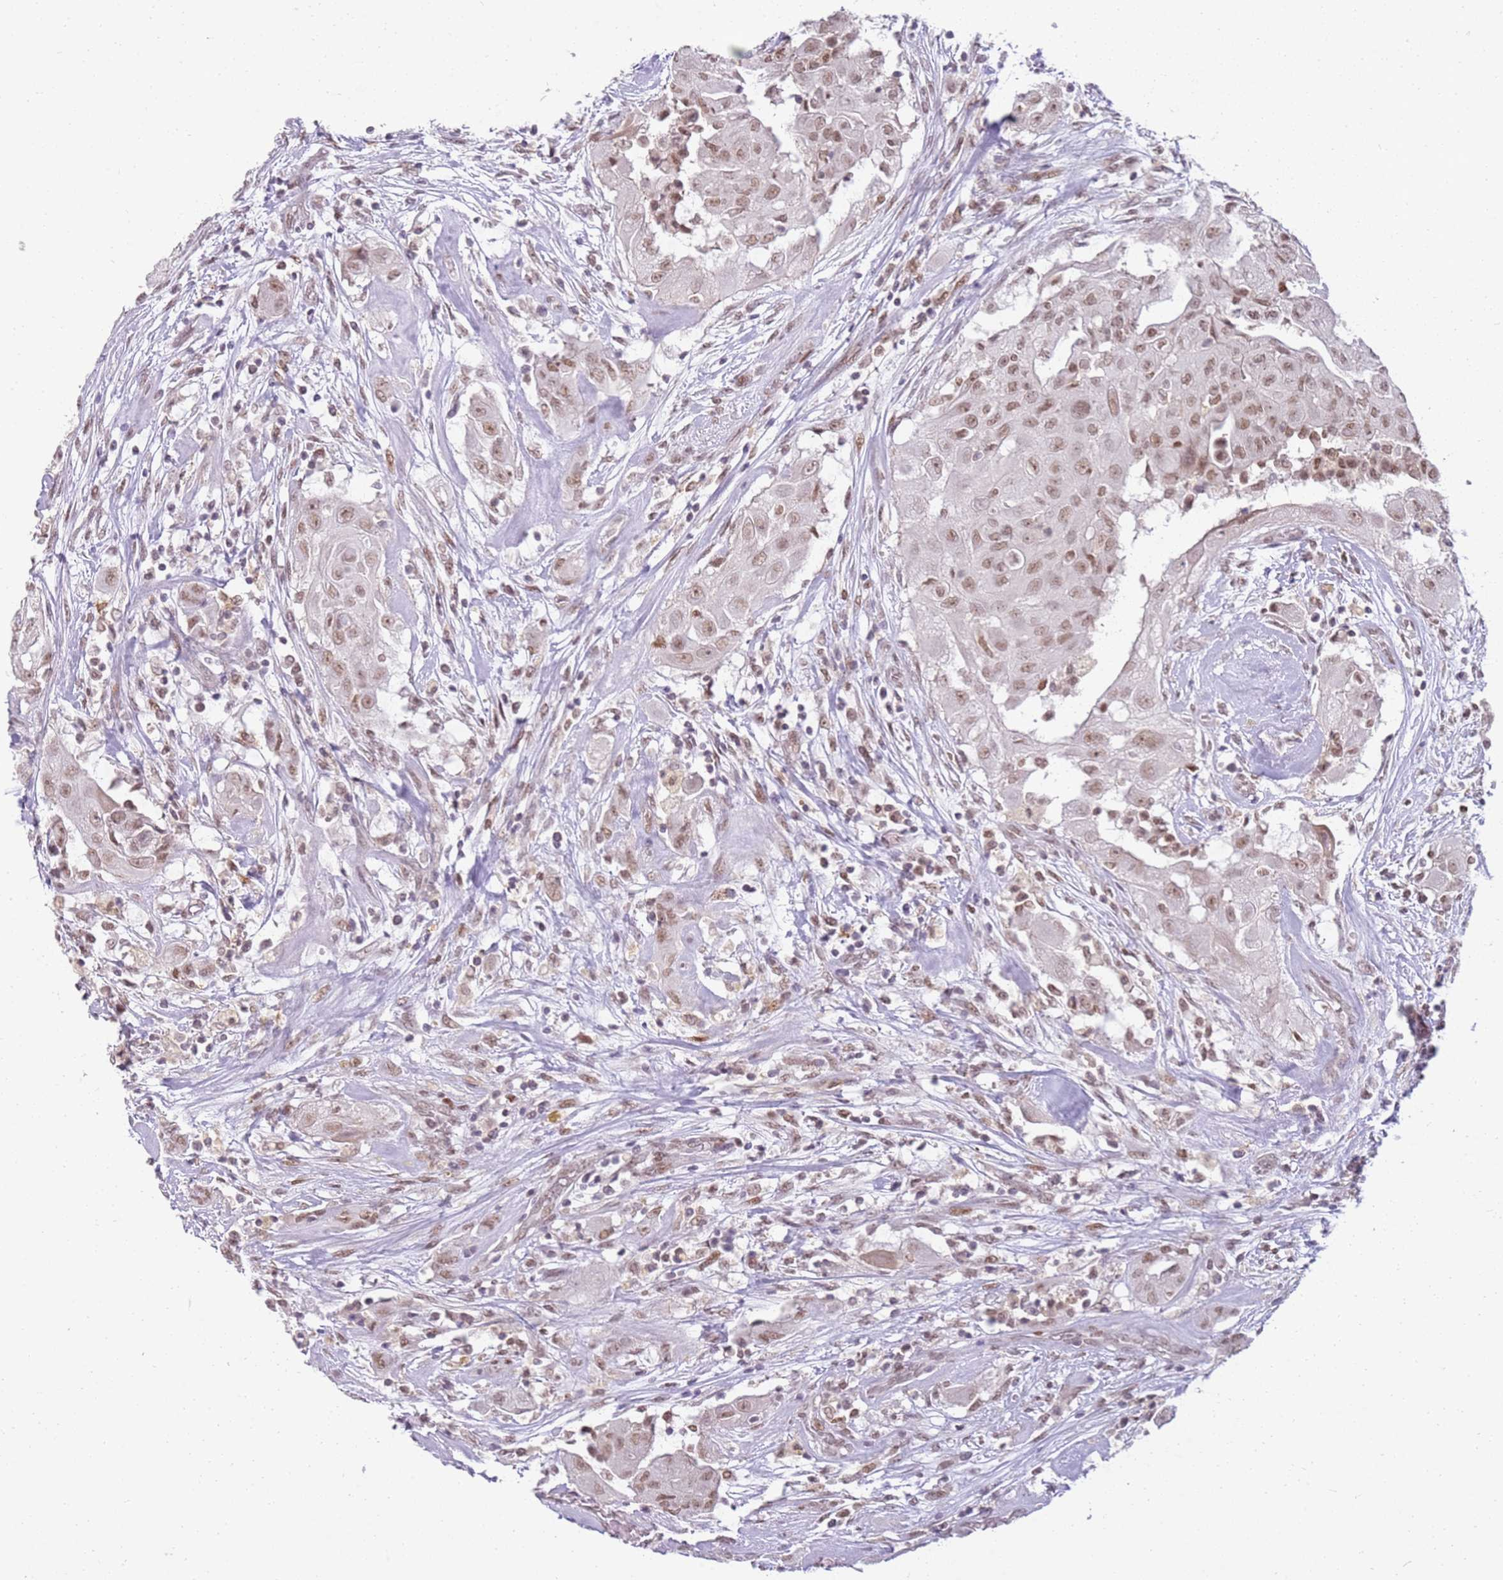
{"staining": {"intensity": "moderate", "quantity": ">75%", "location": "nuclear"}, "tissue": "thyroid cancer", "cell_type": "Tumor cells", "image_type": "cancer", "snomed": [{"axis": "morphology", "description": "Papillary adenocarcinoma, NOS"}, {"axis": "topography", "description": "Thyroid gland"}], "caption": "Thyroid cancer was stained to show a protein in brown. There is medium levels of moderate nuclear staining in approximately >75% of tumor cells. (Stains: DAB (3,3'-diaminobenzidine) in brown, nuclei in blue, Microscopy: brightfield microscopy at high magnification).", "gene": "PHC2", "patient": {"sex": "female", "age": 59}}